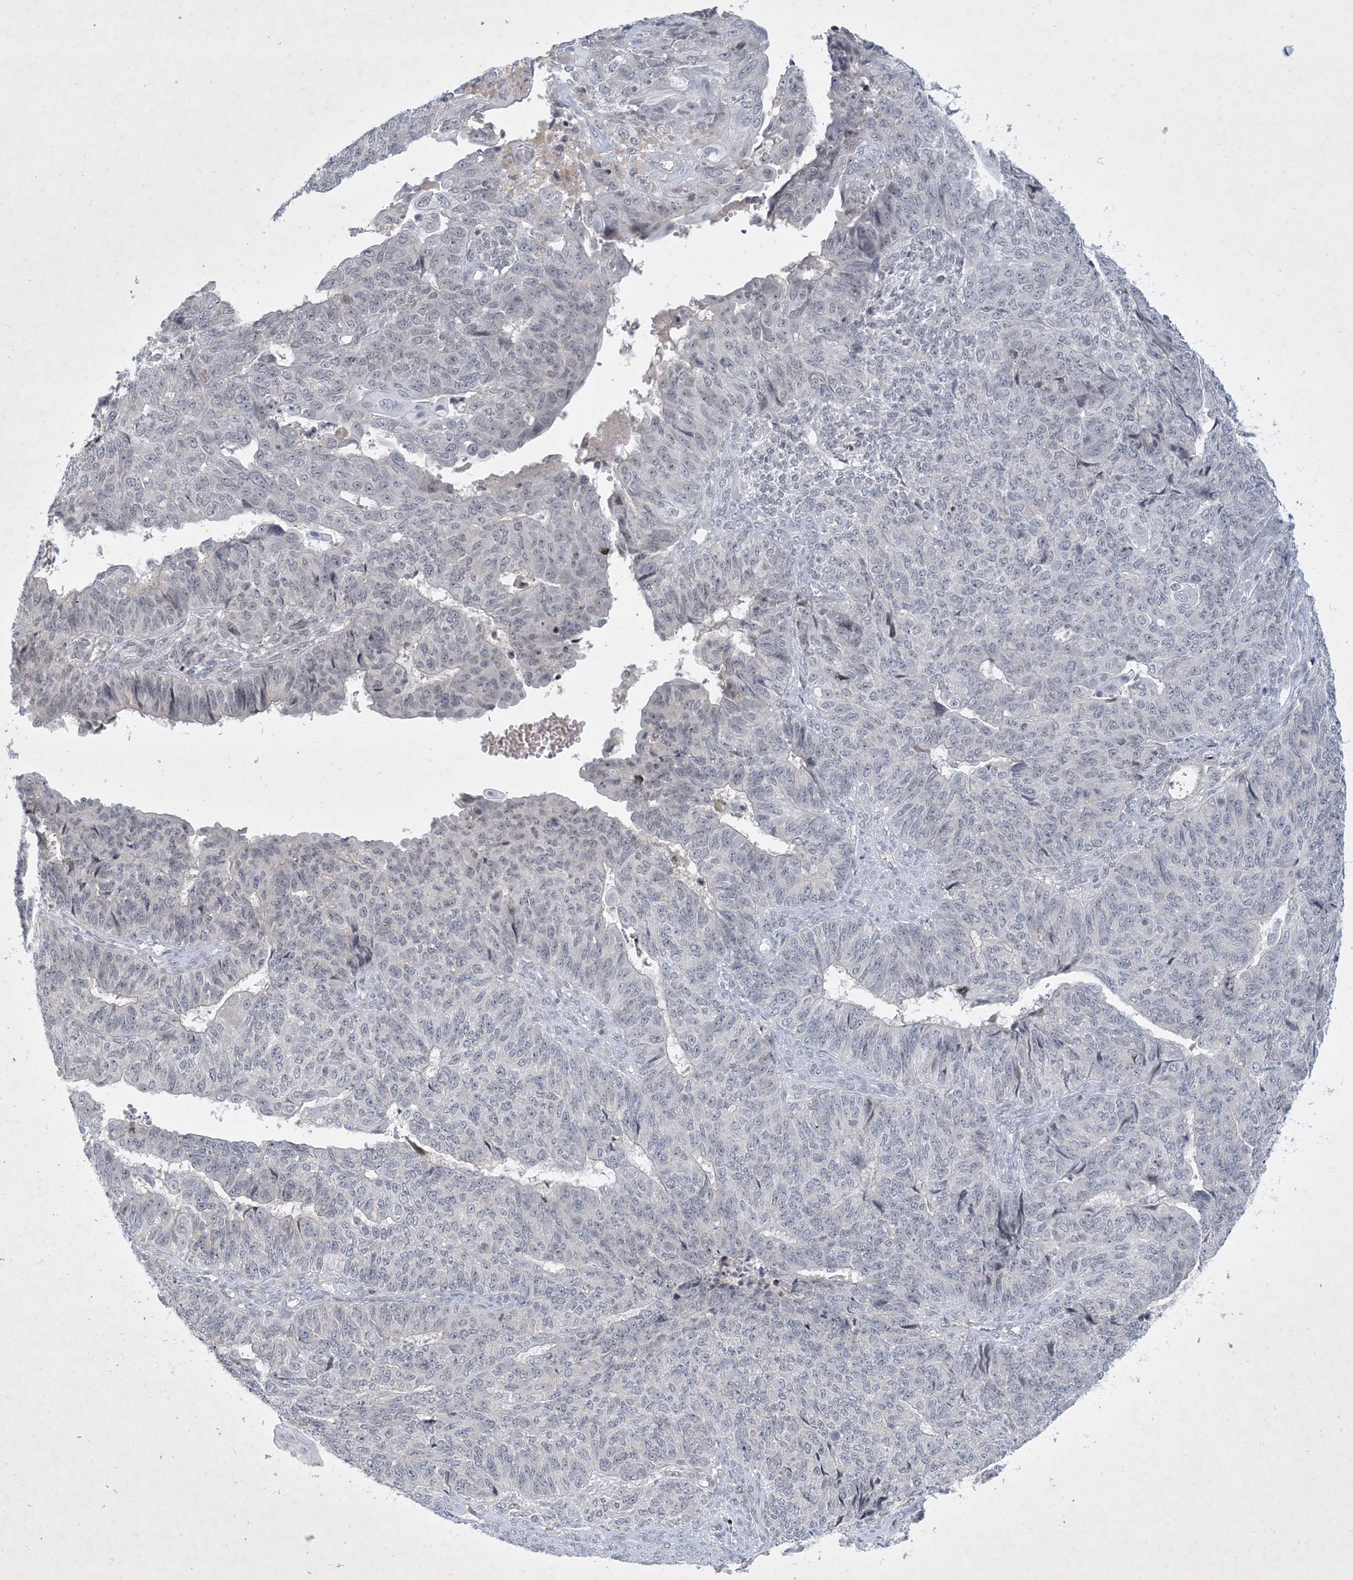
{"staining": {"intensity": "negative", "quantity": "none", "location": "none"}, "tissue": "endometrial cancer", "cell_type": "Tumor cells", "image_type": "cancer", "snomed": [{"axis": "morphology", "description": "Adenocarcinoma, NOS"}, {"axis": "topography", "description": "Endometrium"}], "caption": "Immunohistochemistry histopathology image of human adenocarcinoma (endometrial) stained for a protein (brown), which displays no staining in tumor cells. (DAB (3,3'-diaminobenzidine) IHC visualized using brightfield microscopy, high magnification).", "gene": "ZNF674", "patient": {"sex": "female", "age": 32}}